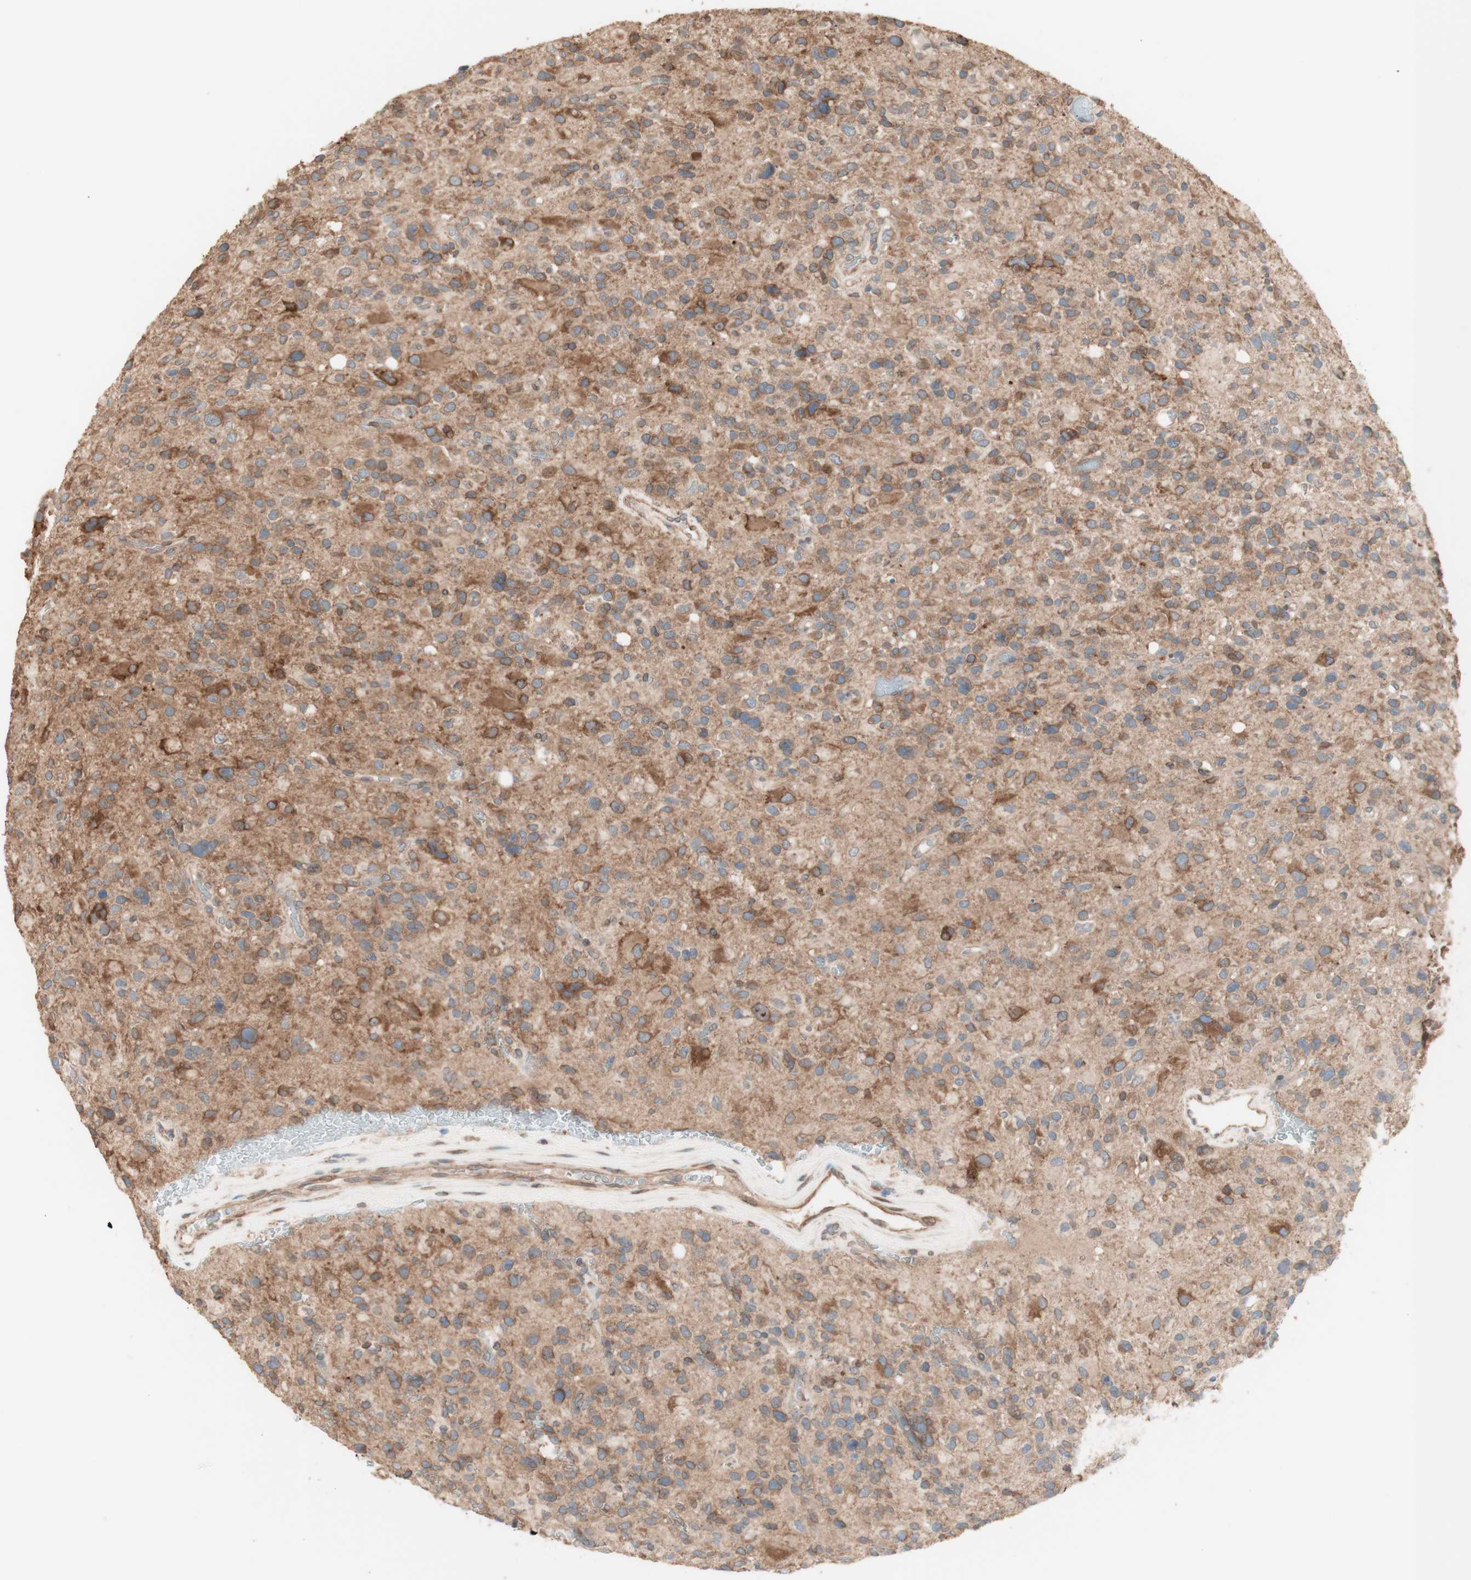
{"staining": {"intensity": "moderate", "quantity": "25%-75%", "location": "cytoplasmic/membranous"}, "tissue": "glioma", "cell_type": "Tumor cells", "image_type": "cancer", "snomed": [{"axis": "morphology", "description": "Glioma, malignant, High grade"}, {"axis": "topography", "description": "Brain"}], "caption": "This image demonstrates glioma stained with immunohistochemistry (IHC) to label a protein in brown. The cytoplasmic/membranous of tumor cells show moderate positivity for the protein. Nuclei are counter-stained blue.", "gene": "COMT", "patient": {"sex": "male", "age": 48}}